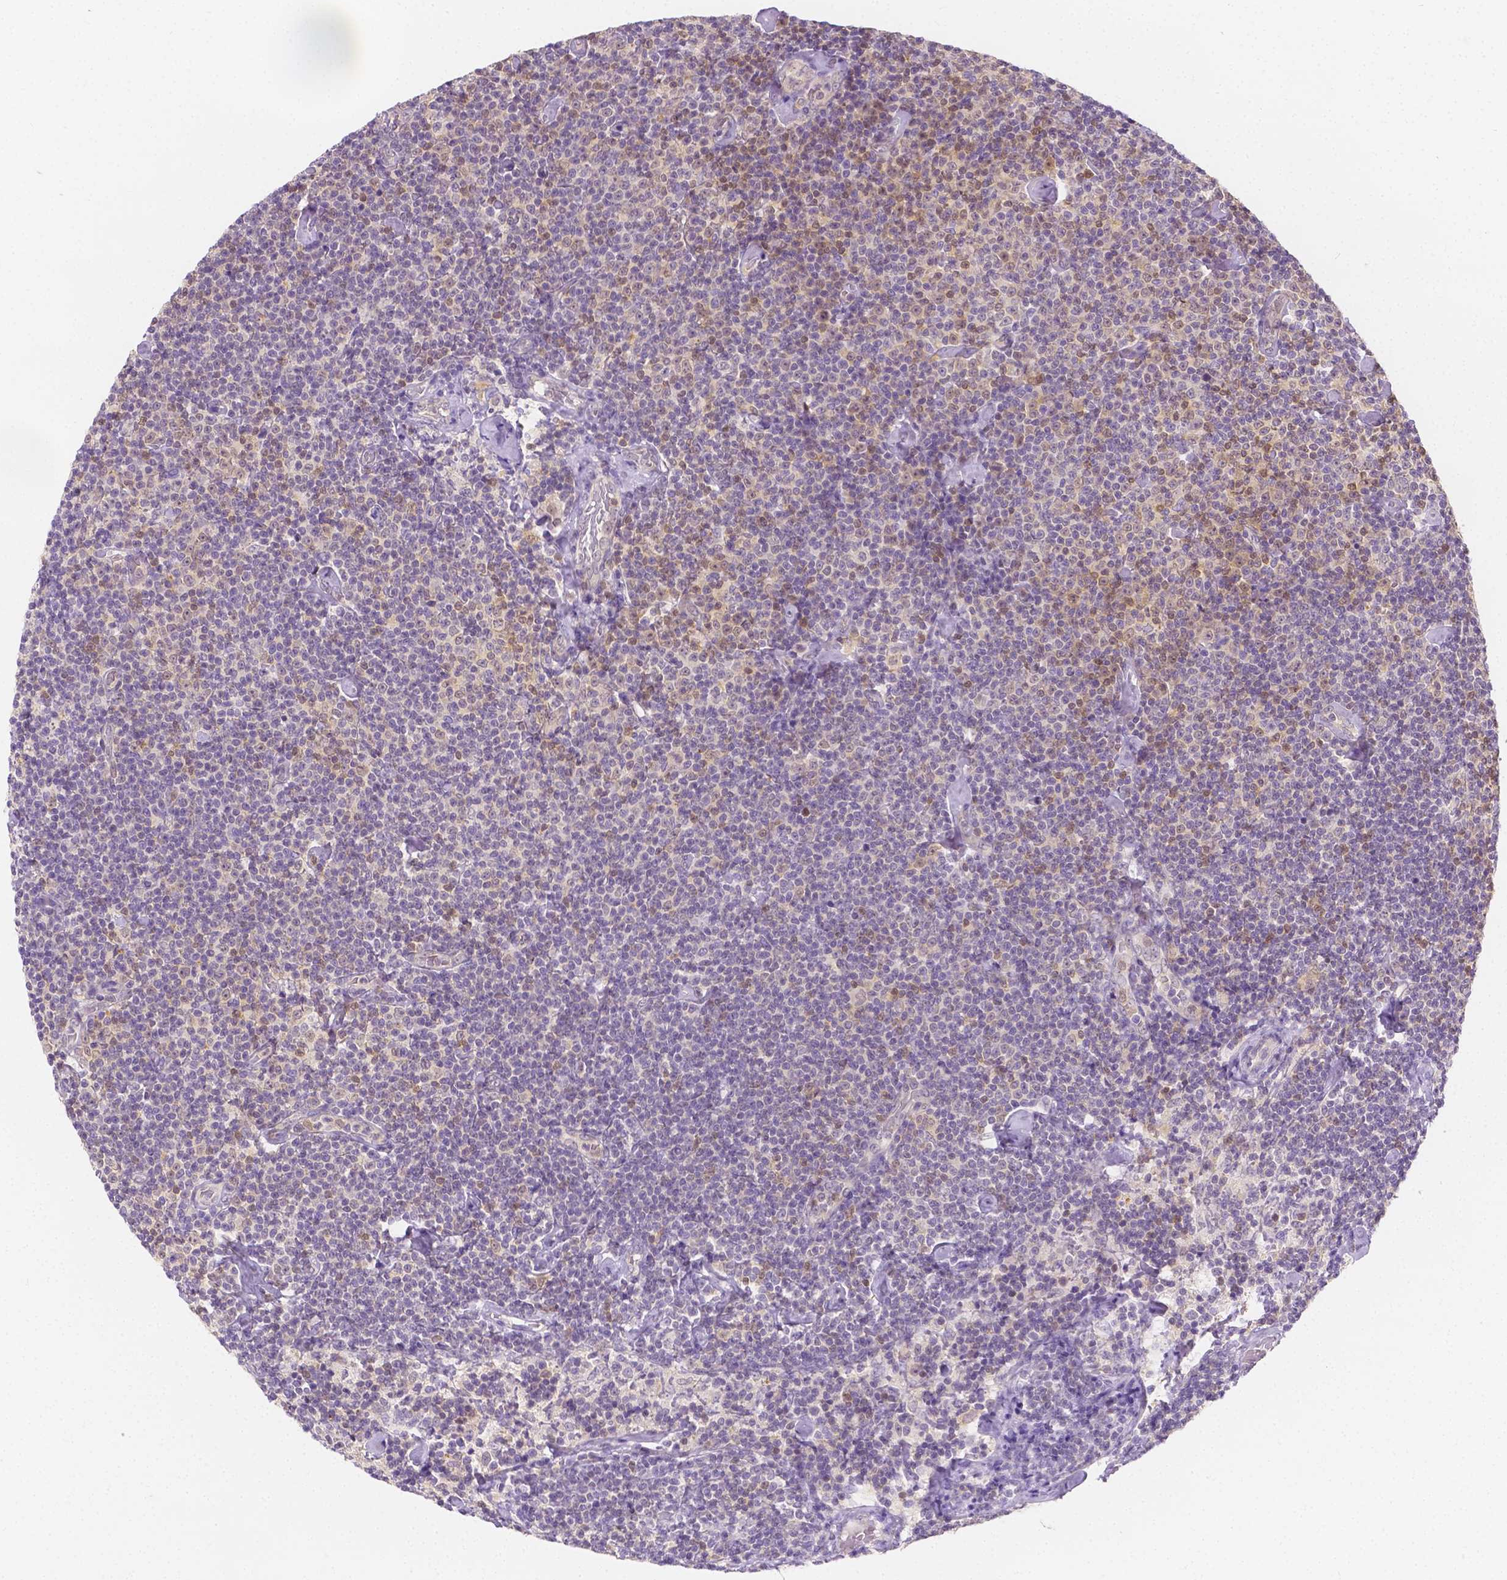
{"staining": {"intensity": "negative", "quantity": "none", "location": "none"}, "tissue": "lymphoma", "cell_type": "Tumor cells", "image_type": "cancer", "snomed": [{"axis": "morphology", "description": "Malignant lymphoma, non-Hodgkin's type, Low grade"}, {"axis": "topography", "description": "Lymph node"}], "caption": "There is no significant staining in tumor cells of lymphoma.", "gene": "SGTB", "patient": {"sex": "male", "age": 81}}